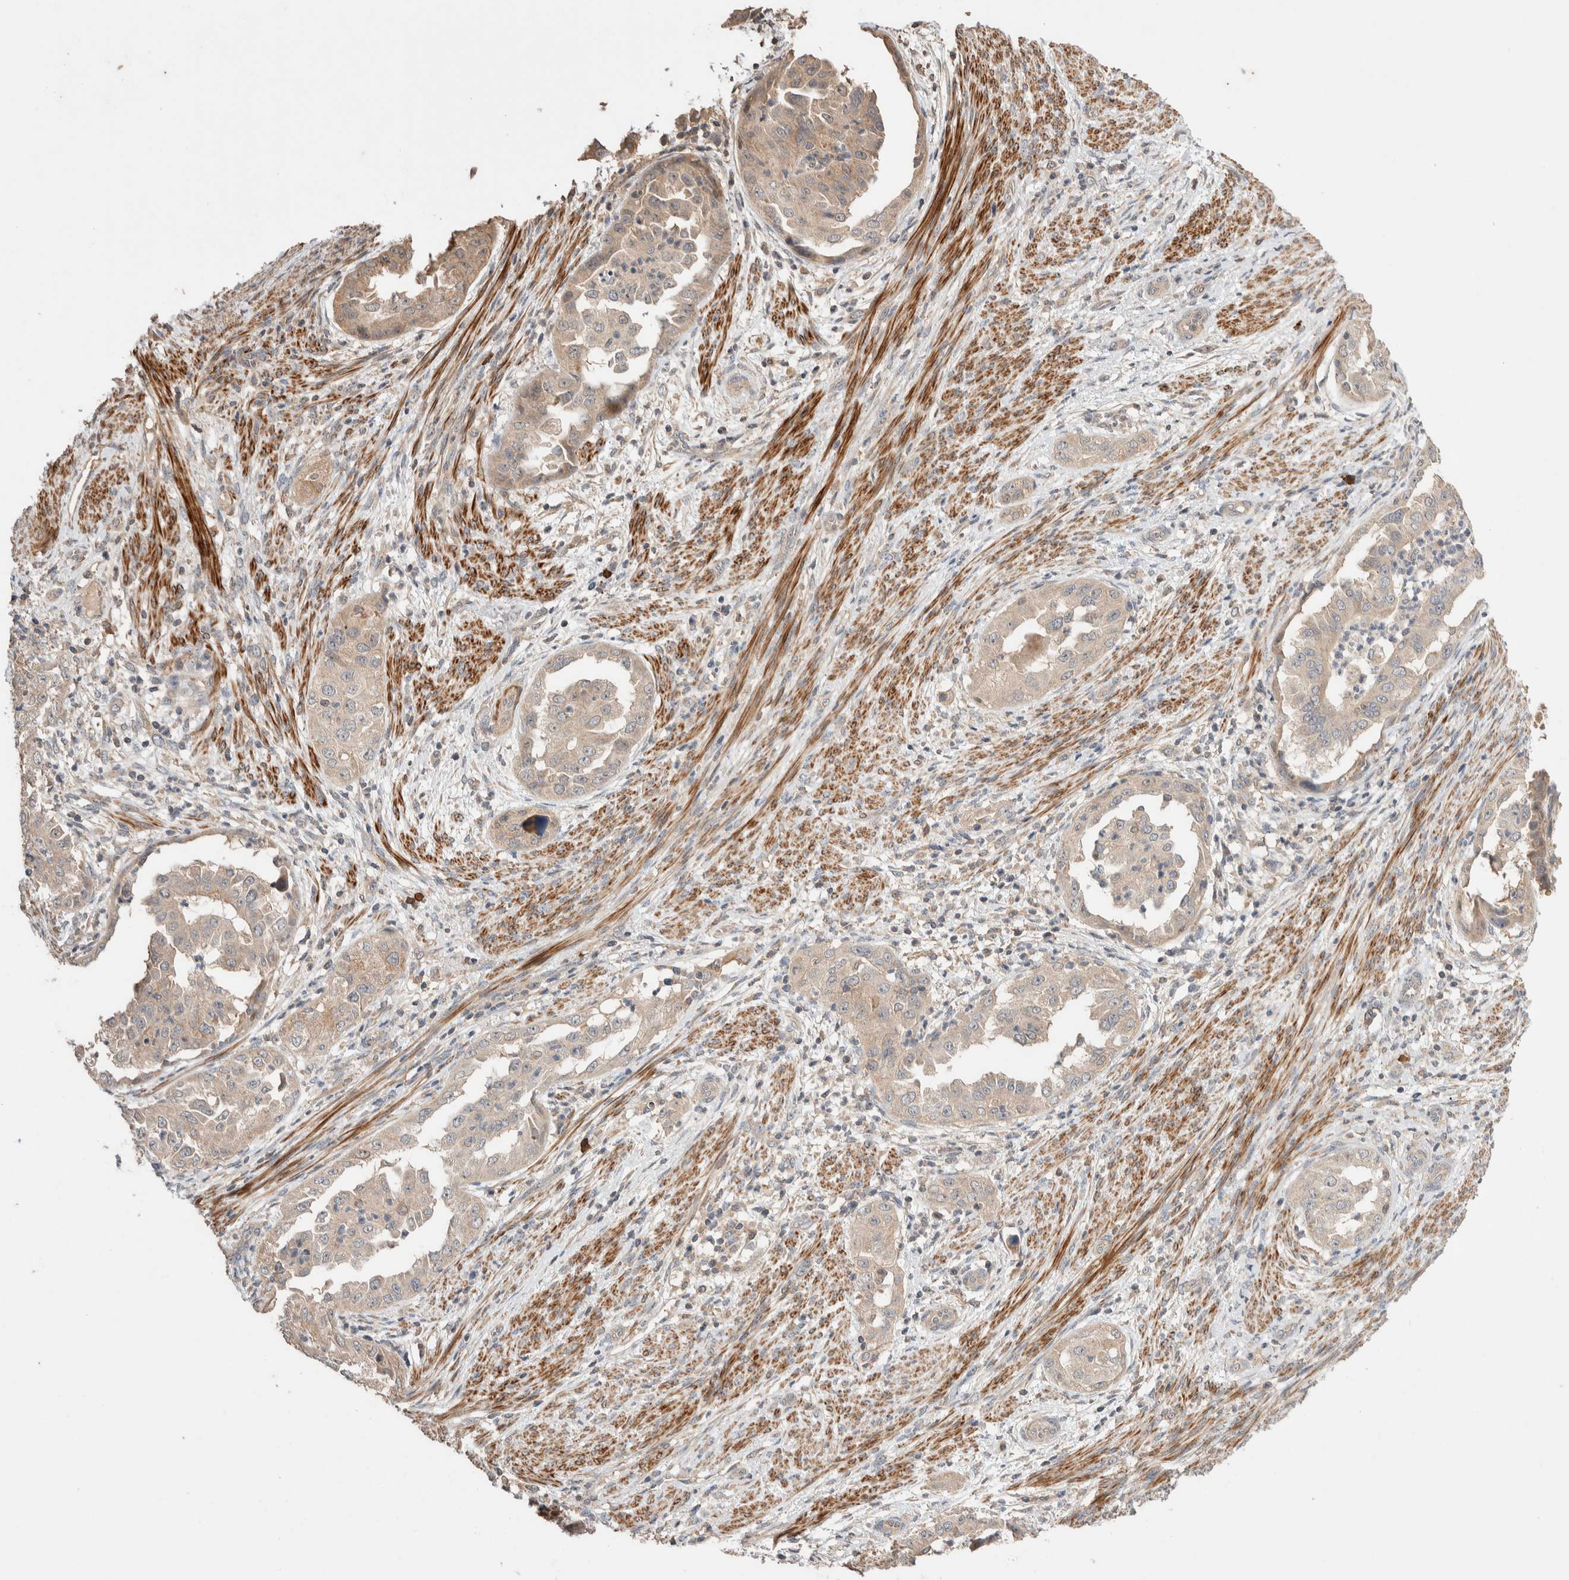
{"staining": {"intensity": "weak", "quantity": "25%-75%", "location": "cytoplasmic/membranous"}, "tissue": "endometrial cancer", "cell_type": "Tumor cells", "image_type": "cancer", "snomed": [{"axis": "morphology", "description": "Adenocarcinoma, NOS"}, {"axis": "topography", "description": "Endometrium"}], "caption": "About 25%-75% of tumor cells in human endometrial cancer show weak cytoplasmic/membranous protein expression as visualized by brown immunohistochemical staining.", "gene": "WDR91", "patient": {"sex": "female", "age": 85}}